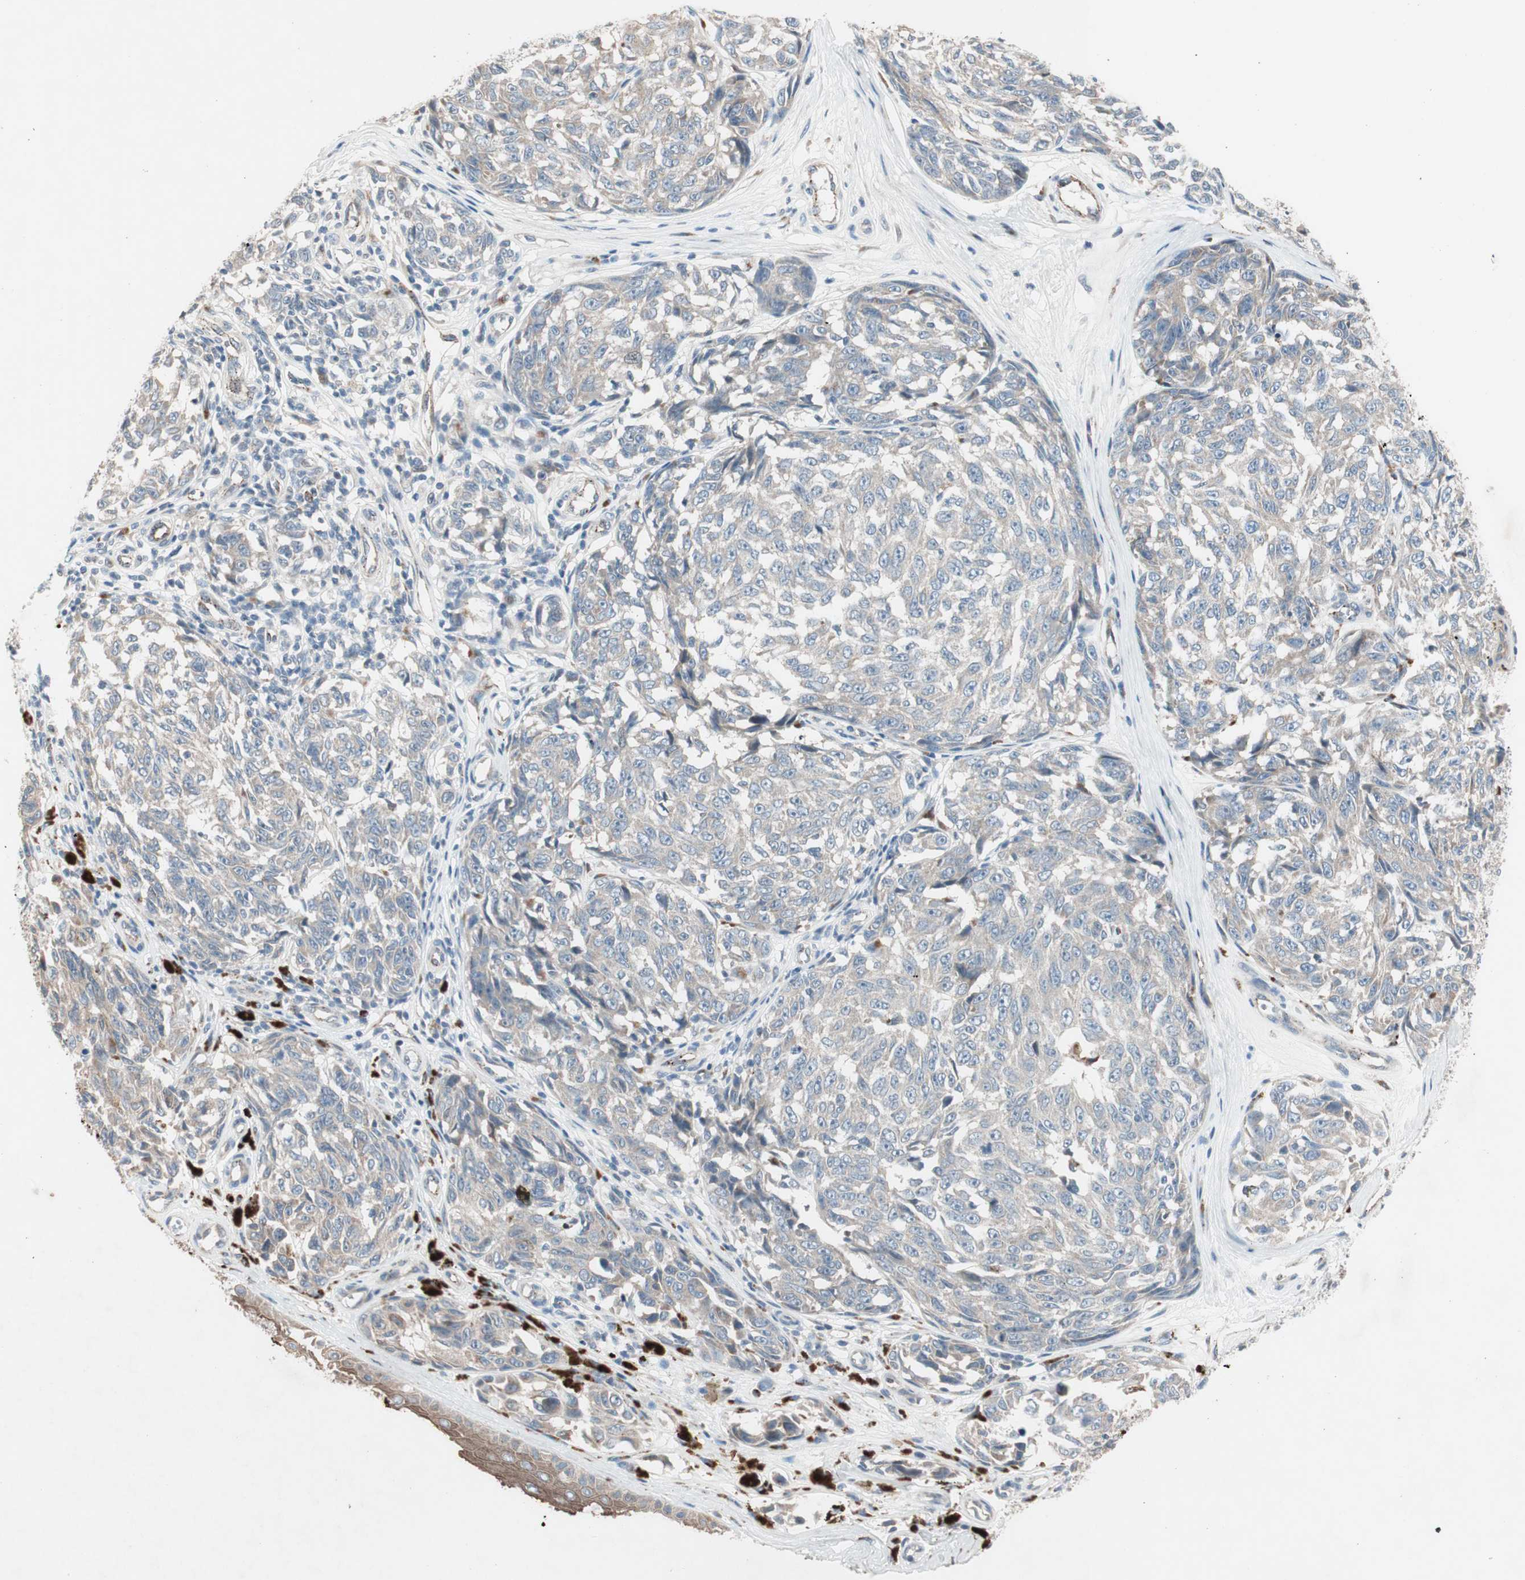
{"staining": {"intensity": "negative", "quantity": "none", "location": "none"}, "tissue": "melanoma", "cell_type": "Tumor cells", "image_type": "cancer", "snomed": [{"axis": "morphology", "description": "Malignant melanoma, NOS"}, {"axis": "topography", "description": "Skin"}], "caption": "Melanoma was stained to show a protein in brown. There is no significant expression in tumor cells.", "gene": "FGFR4", "patient": {"sex": "female", "age": 64}}